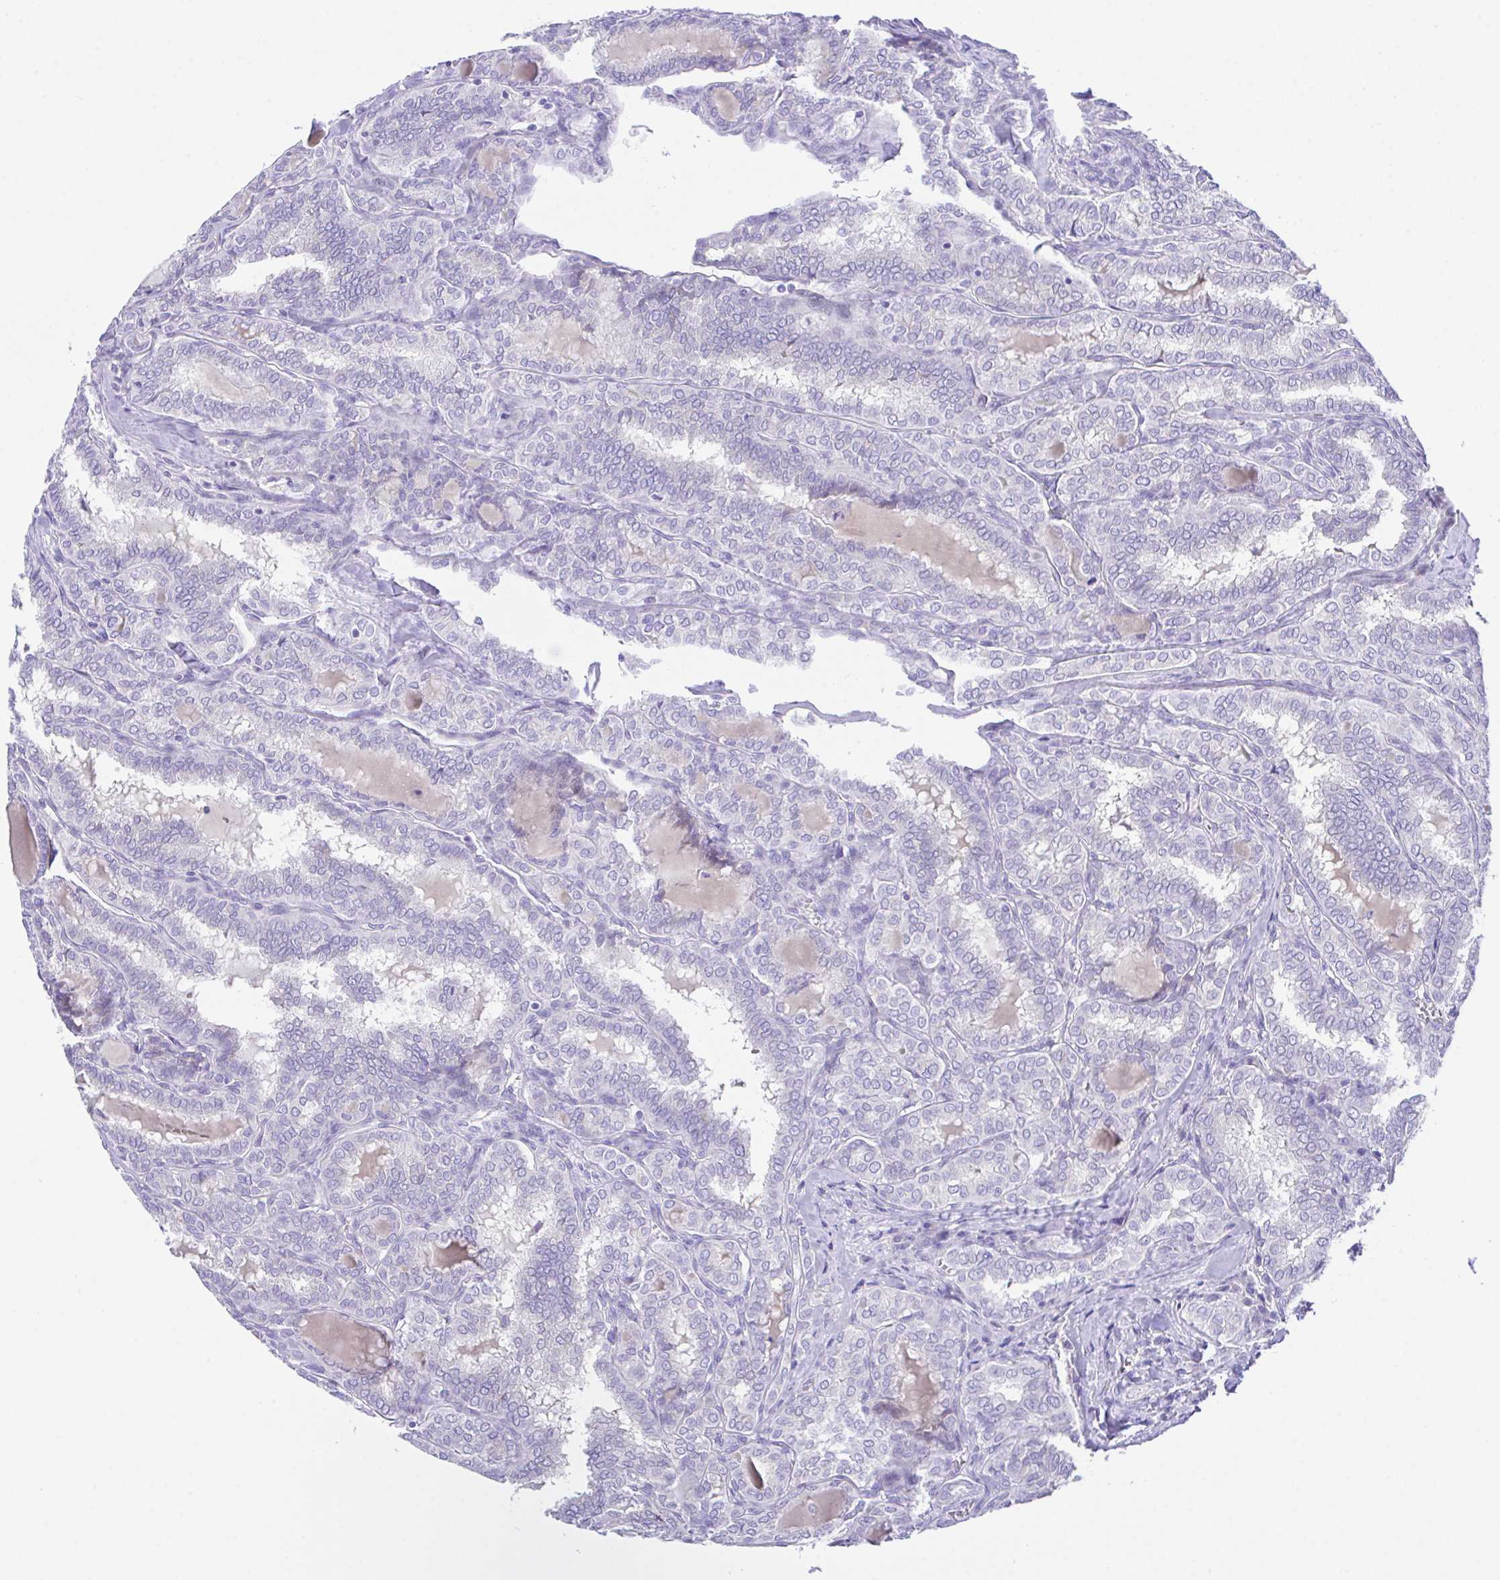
{"staining": {"intensity": "negative", "quantity": "none", "location": "none"}, "tissue": "thyroid cancer", "cell_type": "Tumor cells", "image_type": "cancer", "snomed": [{"axis": "morphology", "description": "Papillary adenocarcinoma, NOS"}, {"axis": "topography", "description": "Thyroid gland"}], "caption": "Immunohistochemistry micrograph of neoplastic tissue: thyroid papillary adenocarcinoma stained with DAB shows no significant protein staining in tumor cells.", "gene": "SLC16A6", "patient": {"sex": "female", "age": 30}}